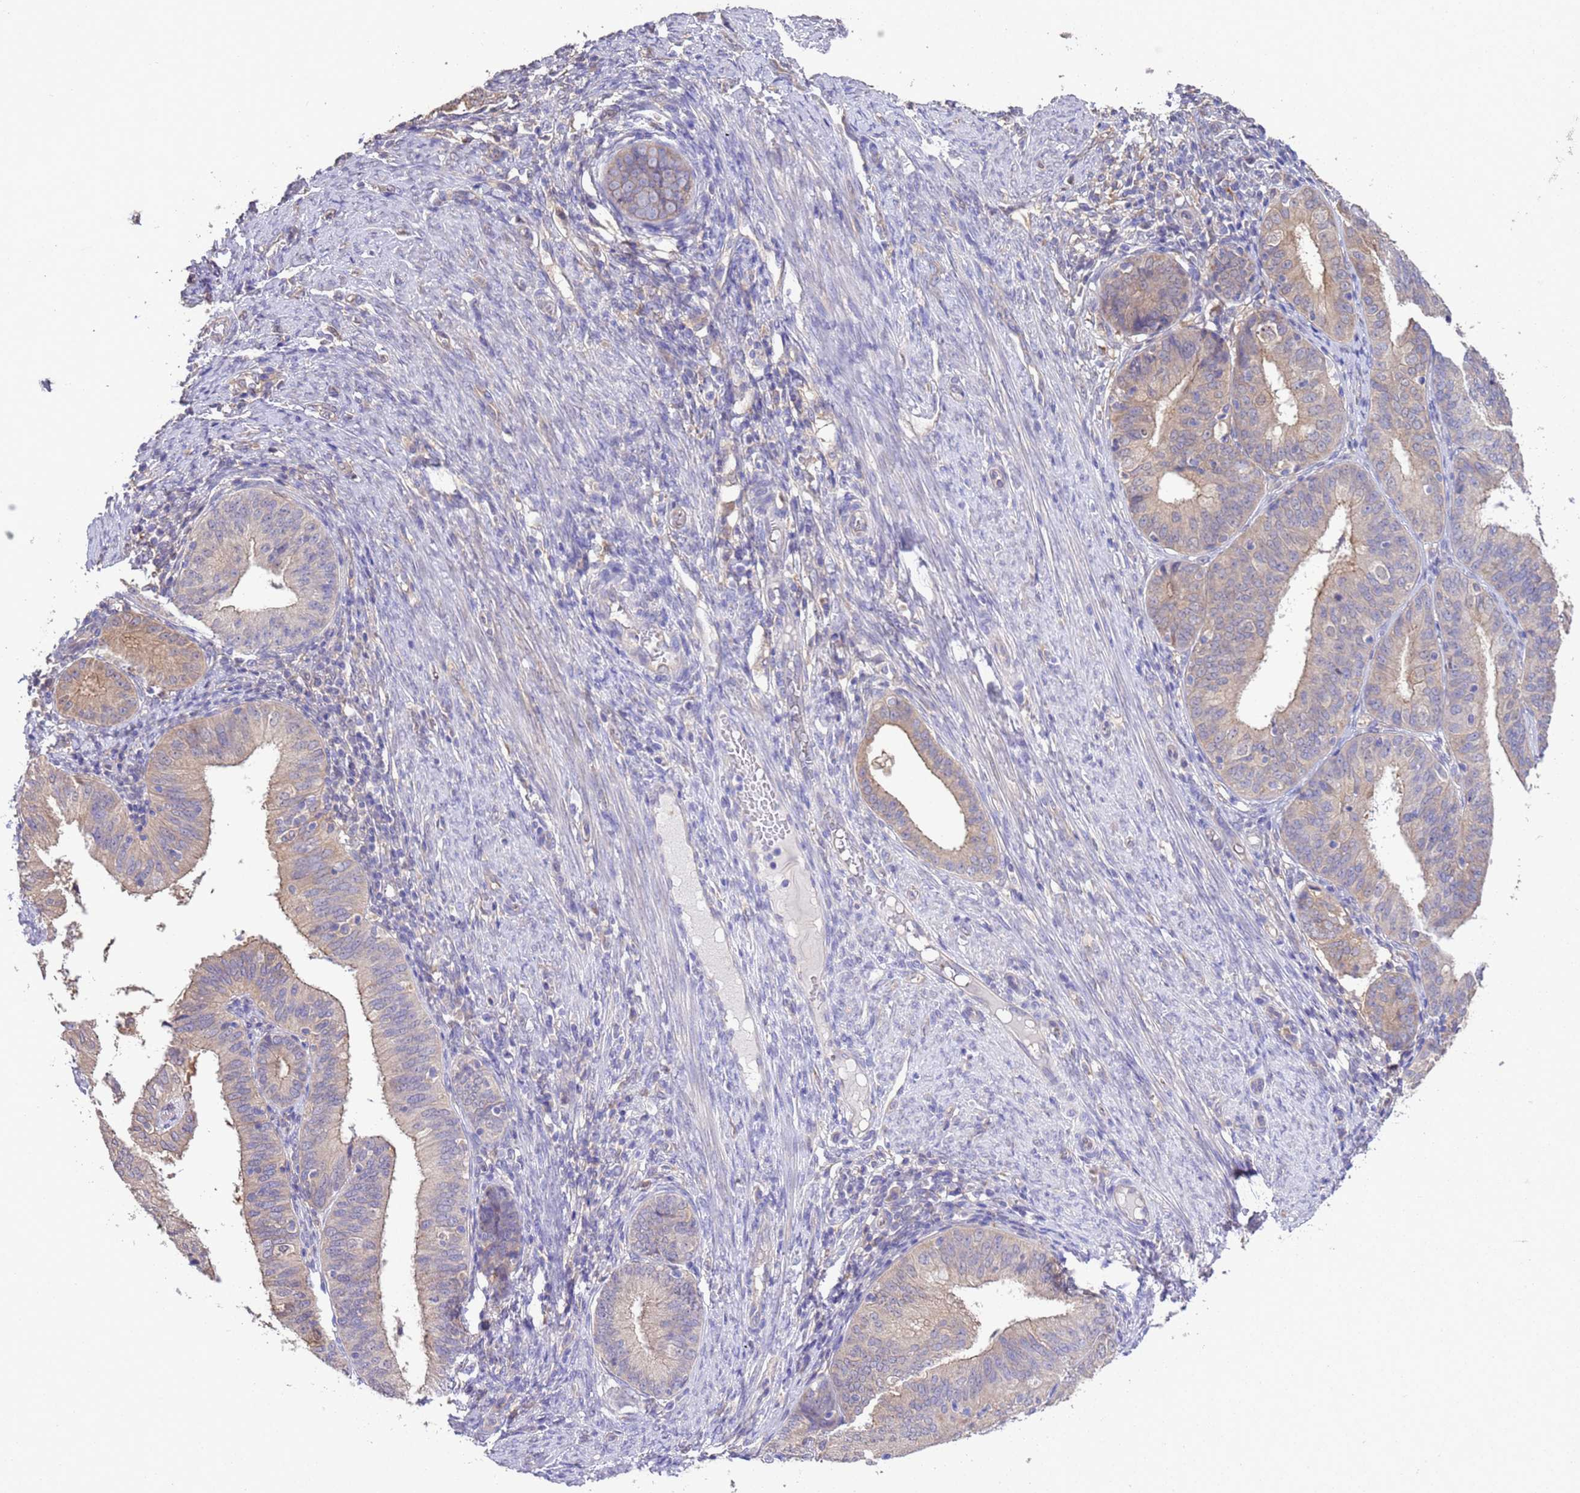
{"staining": {"intensity": "weak", "quantity": "25%-75%", "location": "cytoplasmic/membranous"}, "tissue": "endometrial cancer", "cell_type": "Tumor cells", "image_type": "cancer", "snomed": [{"axis": "morphology", "description": "Adenocarcinoma, NOS"}, {"axis": "topography", "description": "Endometrium"}], "caption": "Adenocarcinoma (endometrial) stained with a brown dye shows weak cytoplasmic/membranous positive staining in approximately 25%-75% of tumor cells.", "gene": "NPHP1", "patient": {"sex": "female", "age": 51}}